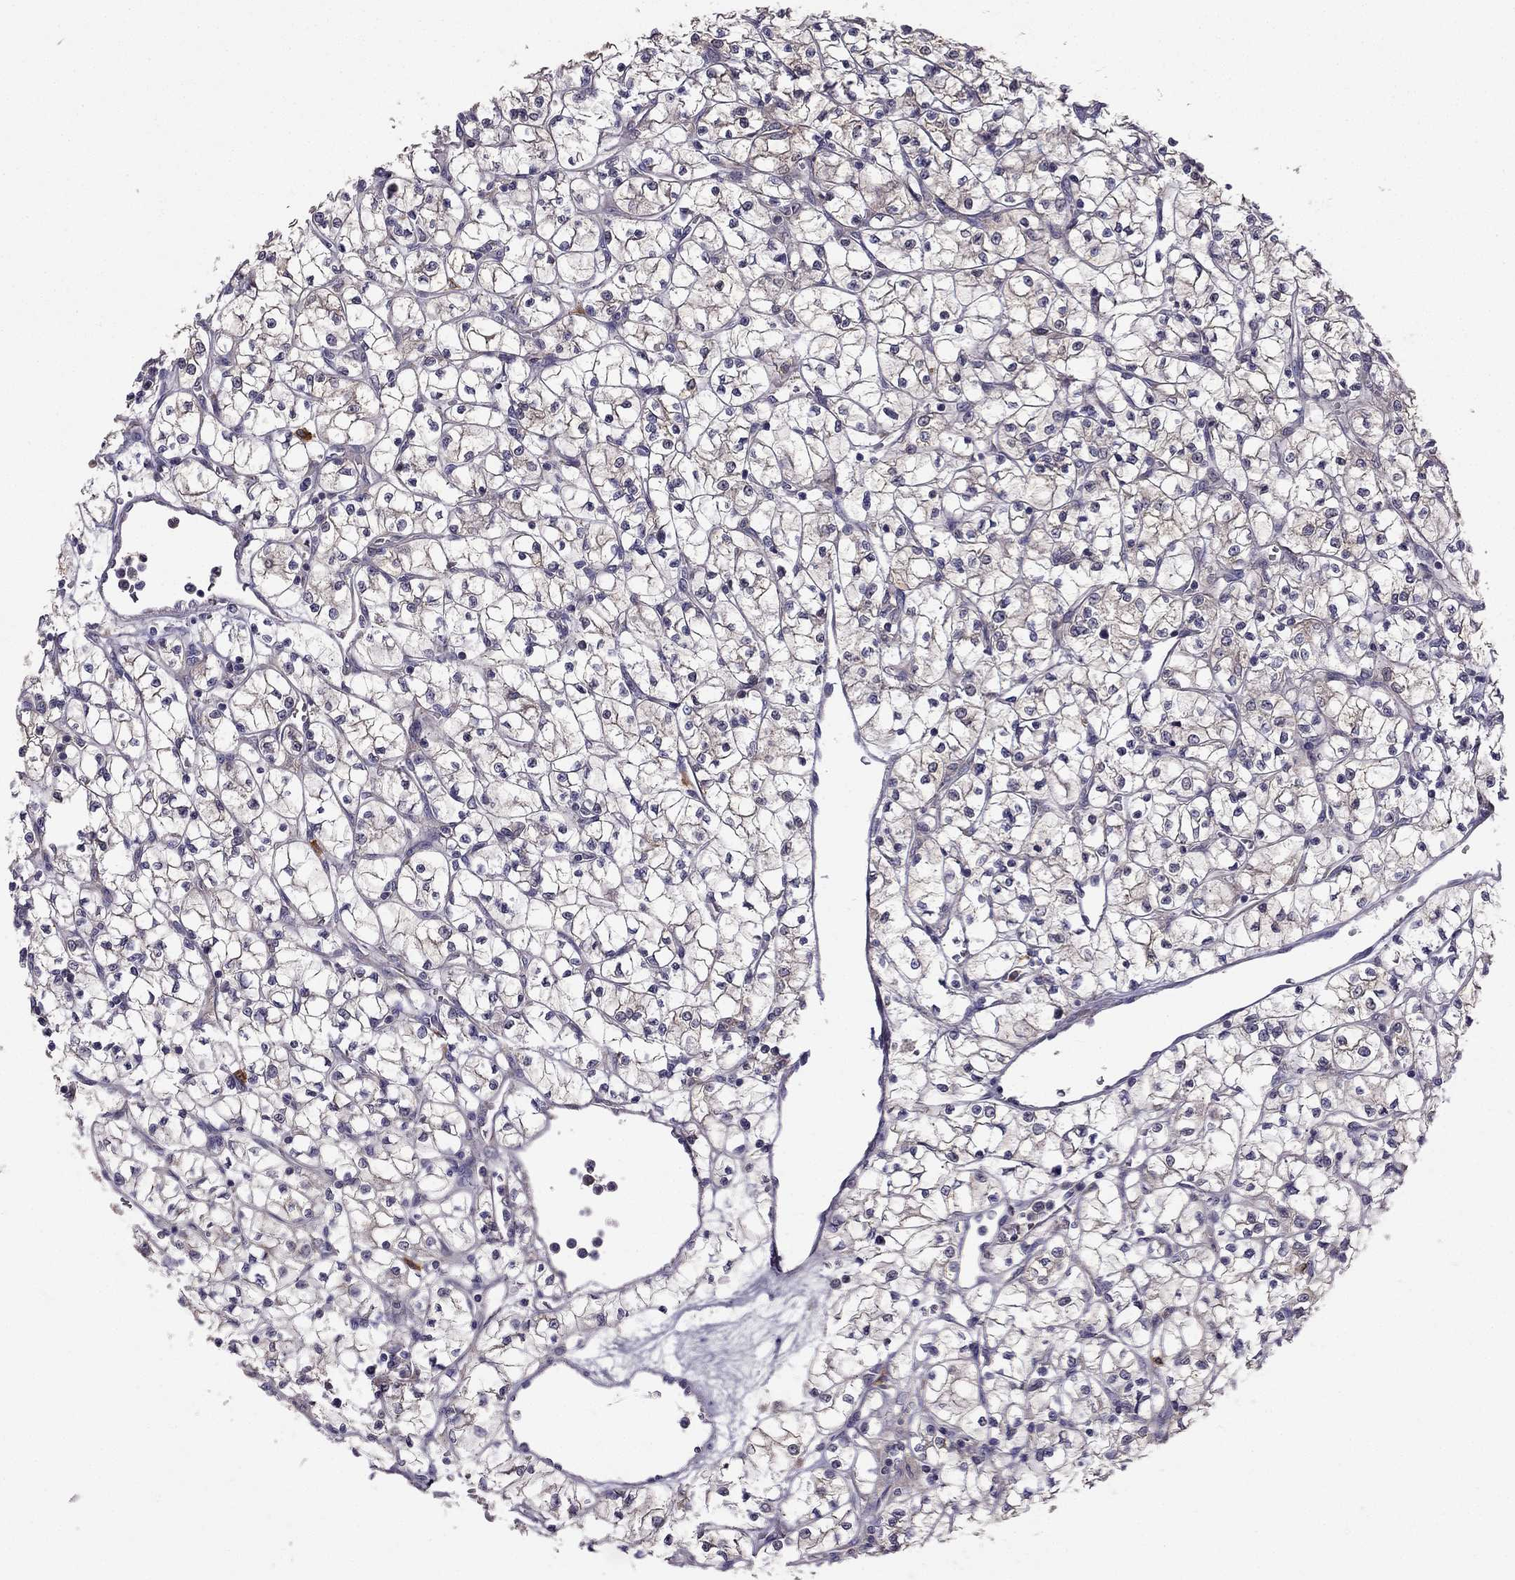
{"staining": {"intensity": "negative", "quantity": "none", "location": "none"}, "tissue": "renal cancer", "cell_type": "Tumor cells", "image_type": "cancer", "snomed": [{"axis": "morphology", "description": "Adenocarcinoma, NOS"}, {"axis": "topography", "description": "Kidney"}], "caption": "Tumor cells show no significant protein staining in adenocarcinoma (renal).", "gene": "STXBP5", "patient": {"sex": "female", "age": 64}}